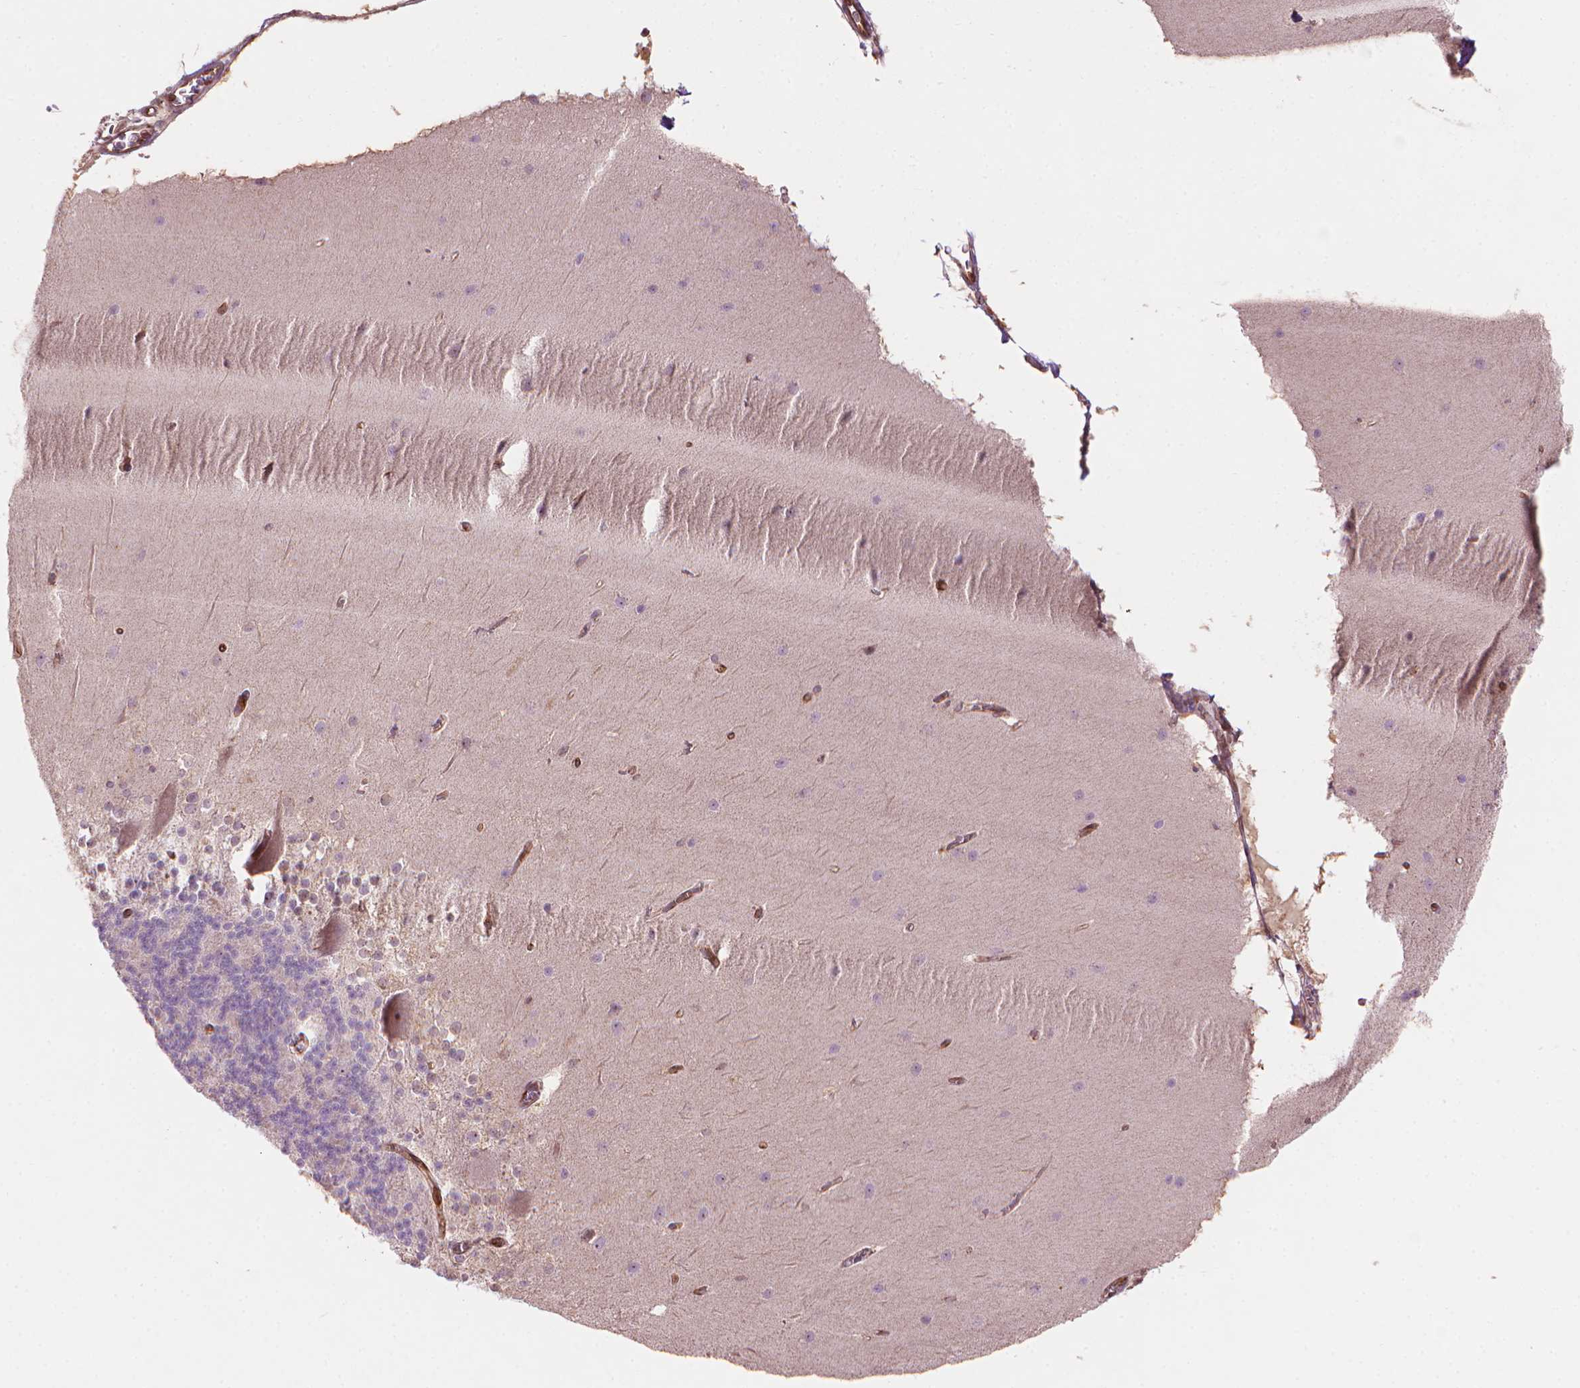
{"staining": {"intensity": "negative", "quantity": "none", "location": "none"}, "tissue": "cerebellum", "cell_type": "Cells in granular layer", "image_type": "normal", "snomed": [{"axis": "morphology", "description": "Normal tissue, NOS"}, {"axis": "topography", "description": "Cerebellum"}], "caption": "IHC photomicrograph of benign cerebellum: cerebellum stained with DAB shows no significant protein positivity in cells in granular layer. The staining is performed using DAB brown chromogen with nuclei counter-stained in using hematoxylin.", "gene": "SMC2", "patient": {"sex": "female", "age": 19}}